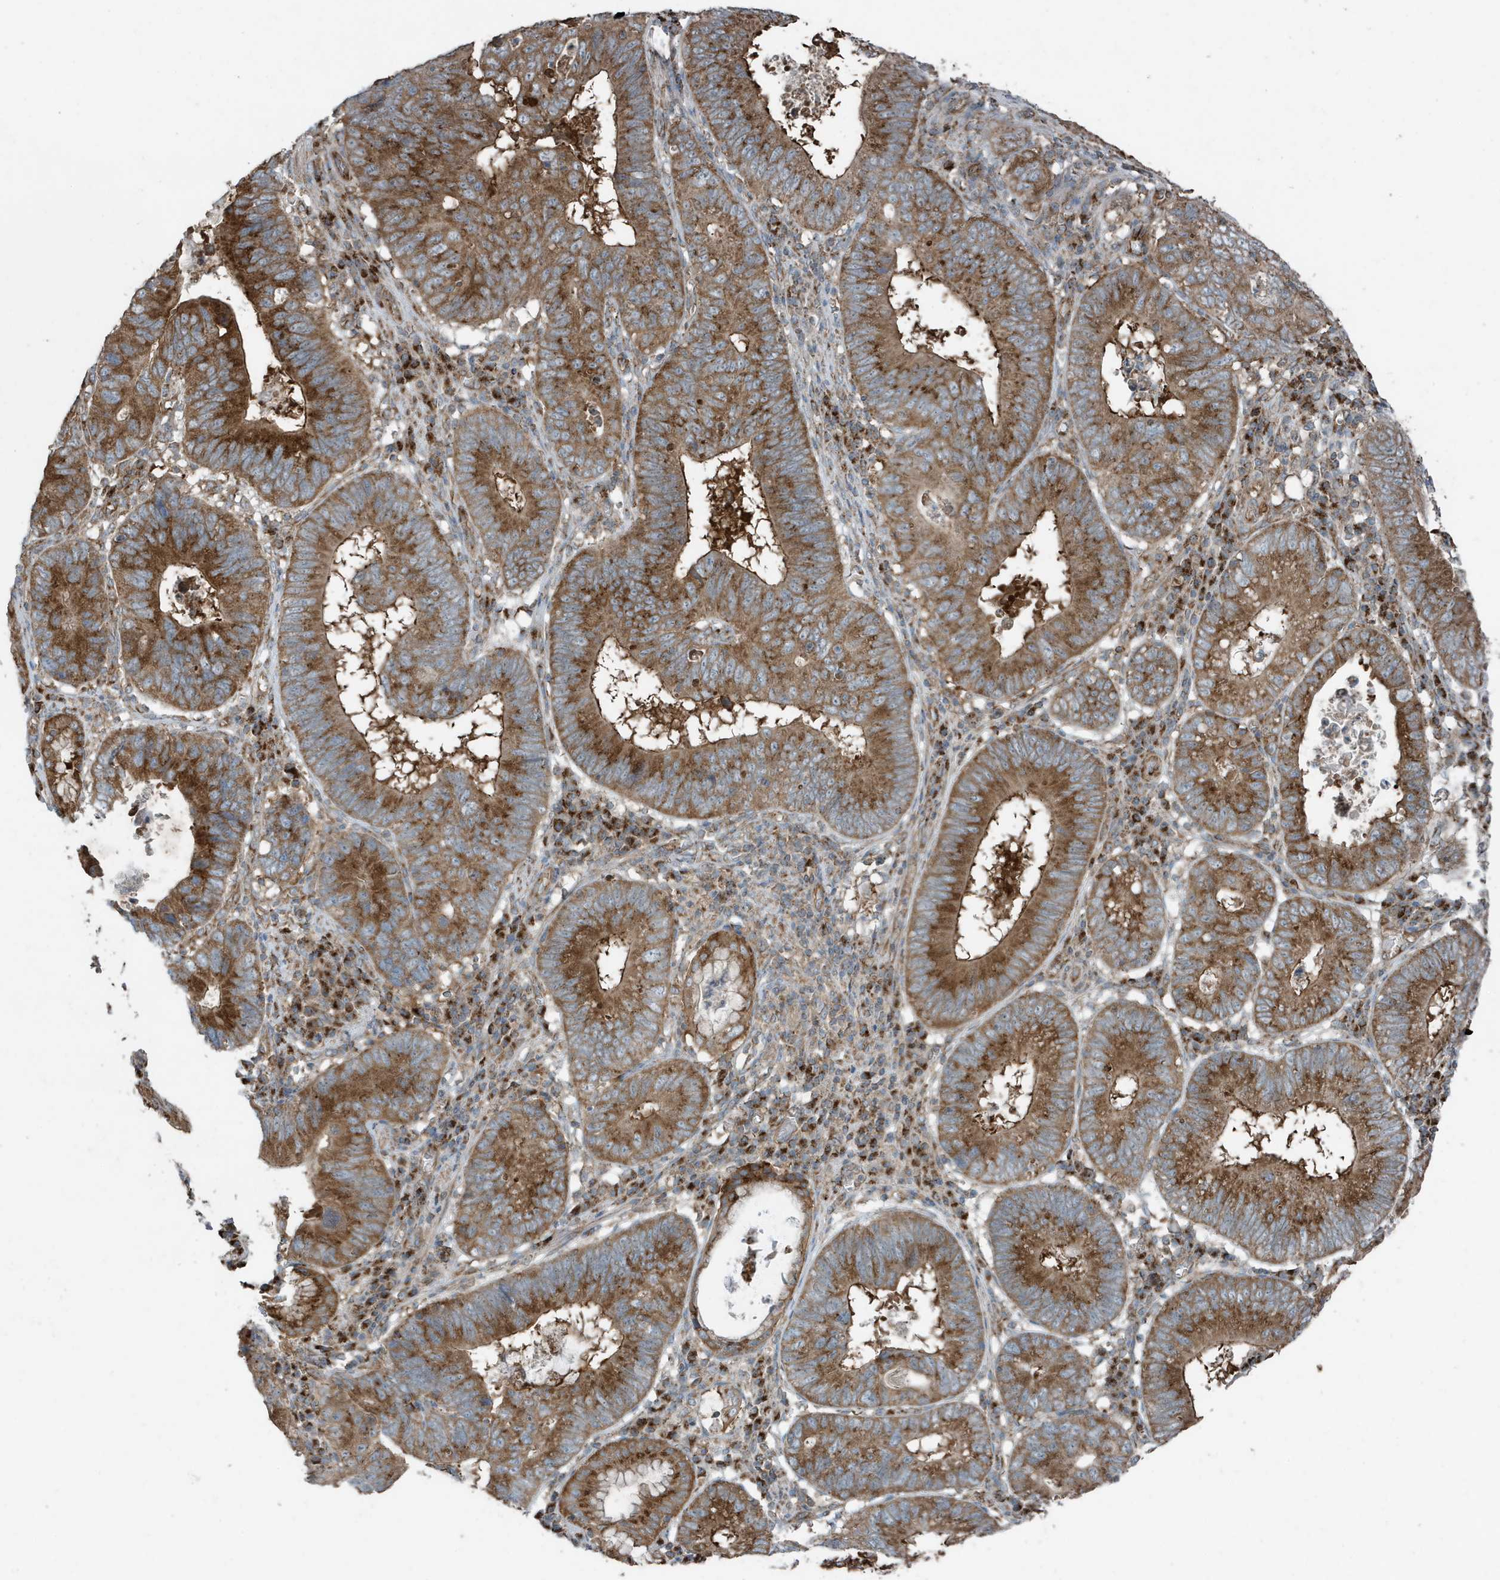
{"staining": {"intensity": "strong", "quantity": ">75%", "location": "cytoplasmic/membranous"}, "tissue": "stomach cancer", "cell_type": "Tumor cells", "image_type": "cancer", "snomed": [{"axis": "morphology", "description": "Adenocarcinoma, NOS"}, {"axis": "topography", "description": "Stomach"}], "caption": "Immunohistochemistry photomicrograph of human stomach cancer (adenocarcinoma) stained for a protein (brown), which exhibits high levels of strong cytoplasmic/membranous positivity in approximately >75% of tumor cells.", "gene": "GOLGA4", "patient": {"sex": "male", "age": 59}}